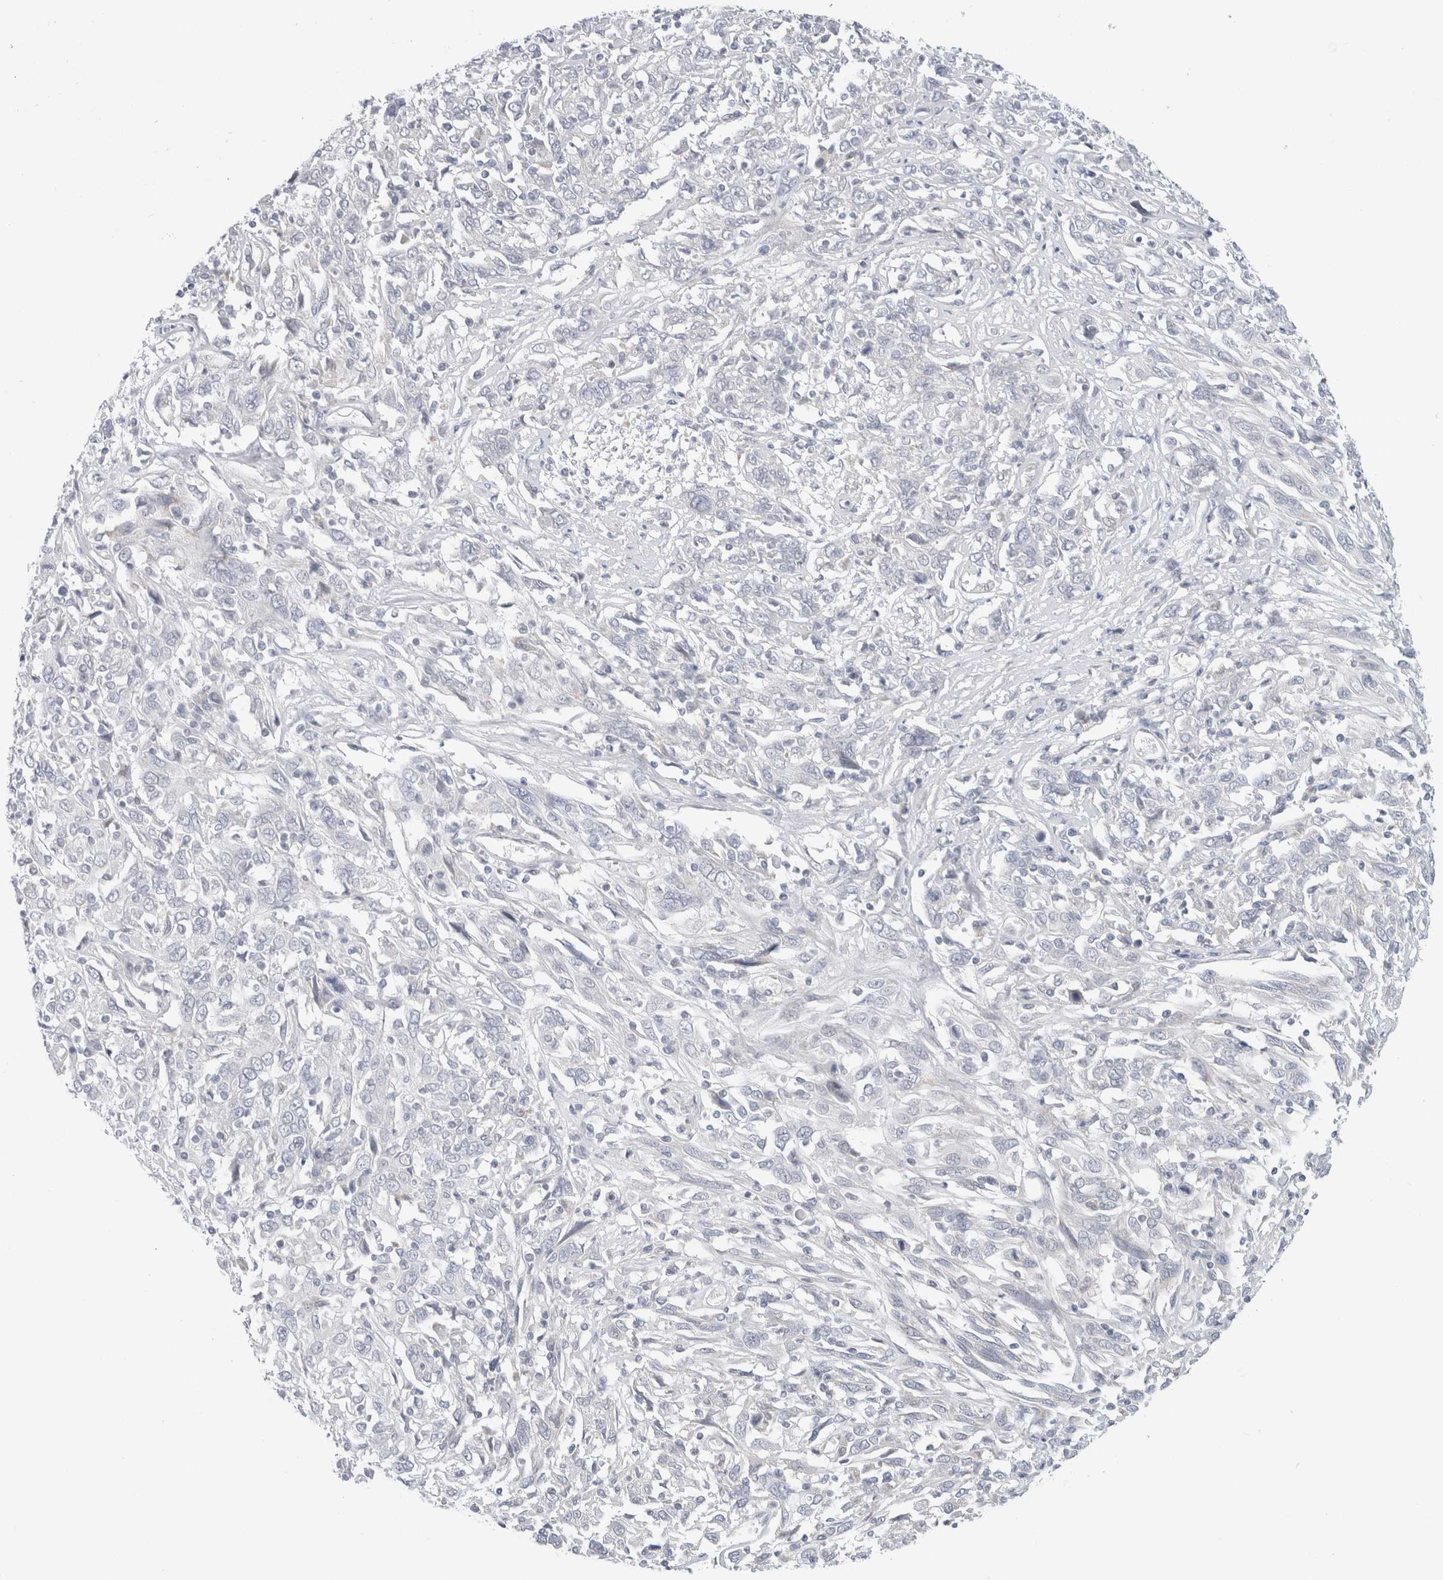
{"staining": {"intensity": "negative", "quantity": "none", "location": "none"}, "tissue": "cervical cancer", "cell_type": "Tumor cells", "image_type": "cancer", "snomed": [{"axis": "morphology", "description": "Squamous cell carcinoma, NOS"}, {"axis": "topography", "description": "Cervix"}], "caption": "This micrograph is of cervical cancer (squamous cell carcinoma) stained with IHC to label a protein in brown with the nuclei are counter-stained blue. There is no staining in tumor cells.", "gene": "FAHD1", "patient": {"sex": "female", "age": 46}}